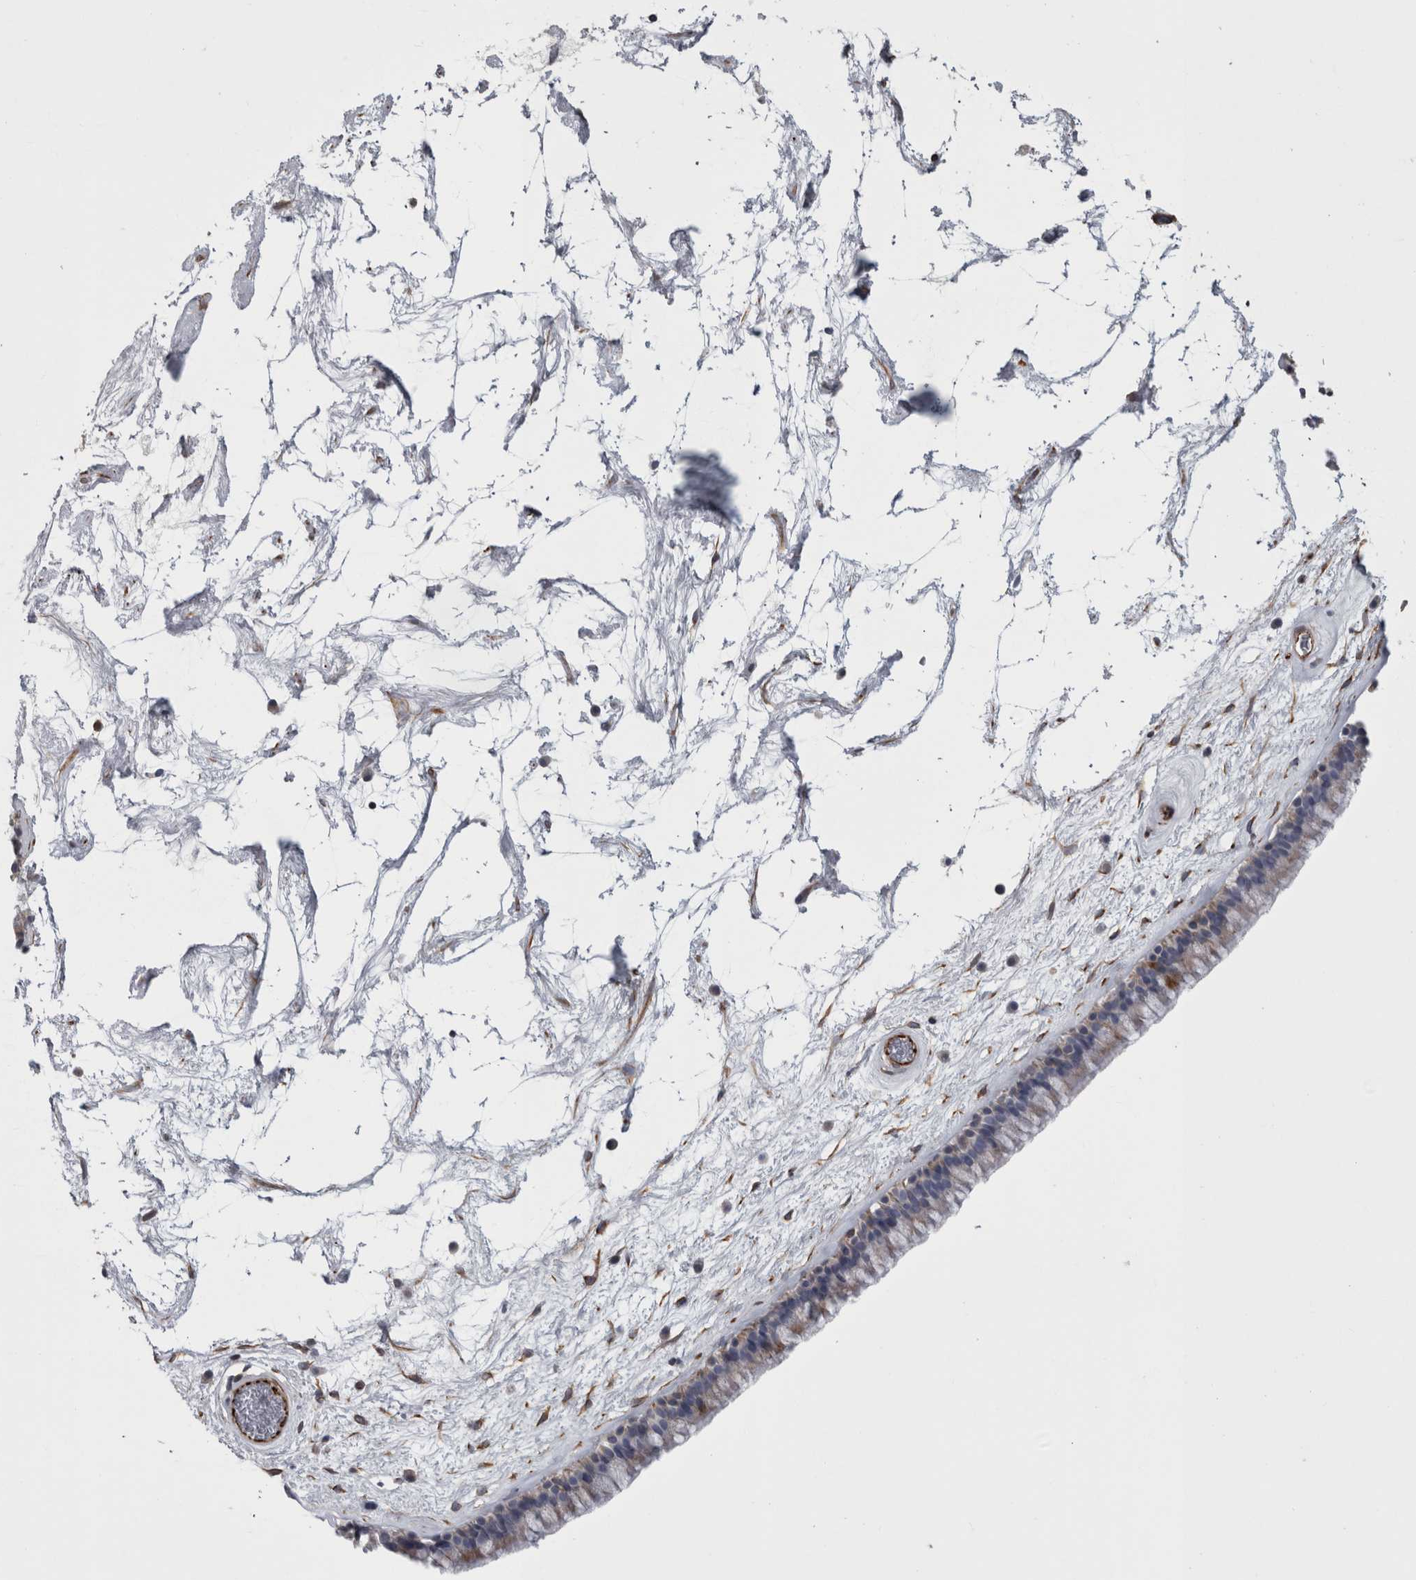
{"staining": {"intensity": "weak", "quantity": "25%-75%", "location": "cytoplasmic/membranous"}, "tissue": "nasopharynx", "cell_type": "Respiratory epithelial cells", "image_type": "normal", "snomed": [{"axis": "morphology", "description": "Normal tissue, NOS"}, {"axis": "morphology", "description": "Inflammation, NOS"}, {"axis": "topography", "description": "Nasopharynx"}], "caption": "A histopathology image of nasopharynx stained for a protein demonstrates weak cytoplasmic/membranous brown staining in respiratory epithelial cells. The staining was performed using DAB (3,3'-diaminobenzidine) to visualize the protein expression in brown, while the nuclei were stained in blue with hematoxylin (Magnification: 20x).", "gene": "ACOT7", "patient": {"sex": "male", "age": 48}}